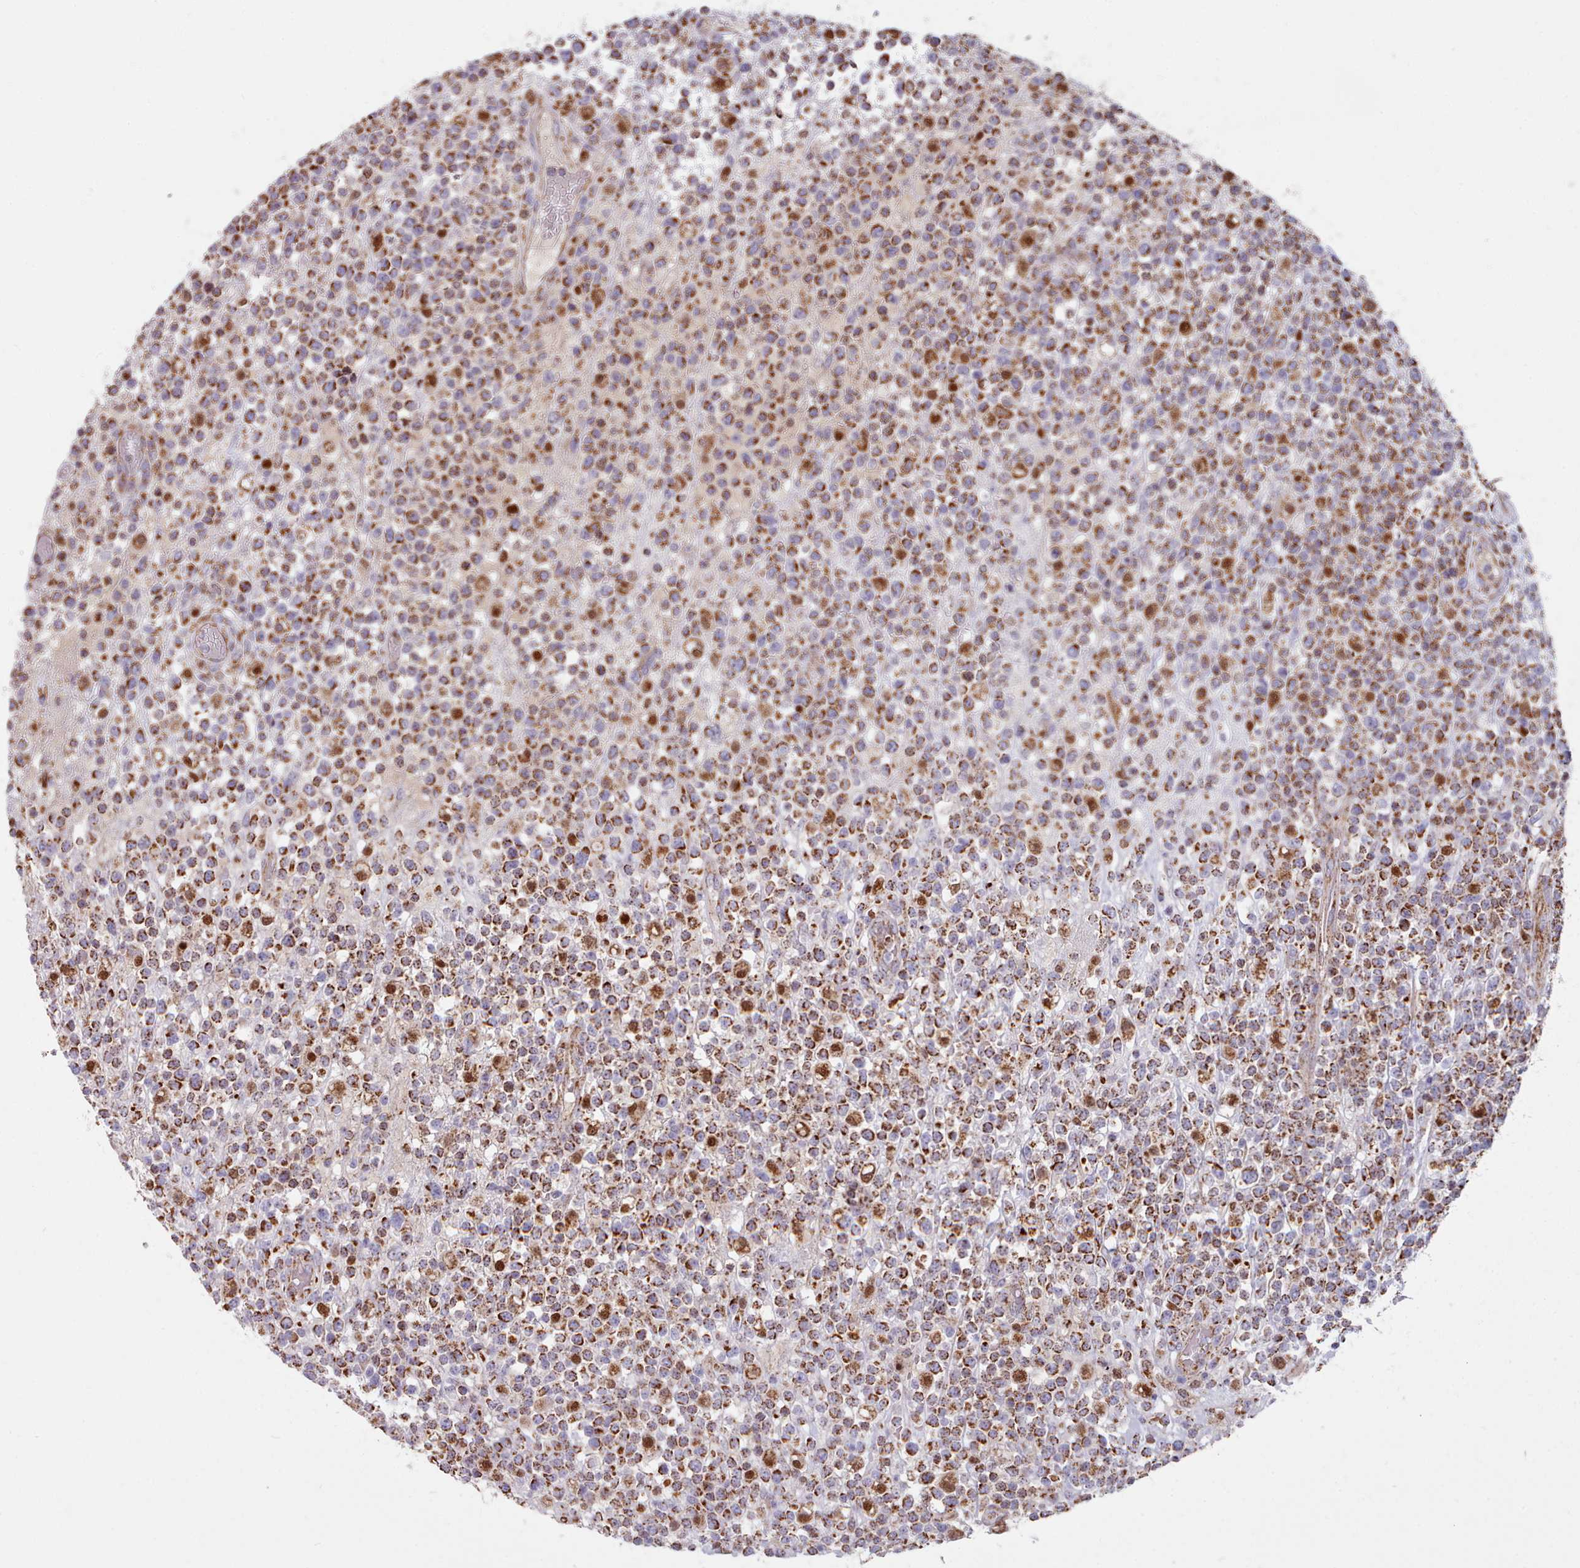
{"staining": {"intensity": "strong", "quantity": ">75%", "location": "cytoplasmic/membranous"}, "tissue": "lymphoma", "cell_type": "Tumor cells", "image_type": "cancer", "snomed": [{"axis": "morphology", "description": "Malignant lymphoma, non-Hodgkin's type, High grade"}, {"axis": "topography", "description": "Colon"}], "caption": "Tumor cells reveal high levels of strong cytoplasmic/membranous staining in approximately >75% of cells in malignant lymphoma, non-Hodgkin's type (high-grade).", "gene": "HSDL2", "patient": {"sex": "female", "age": 53}}